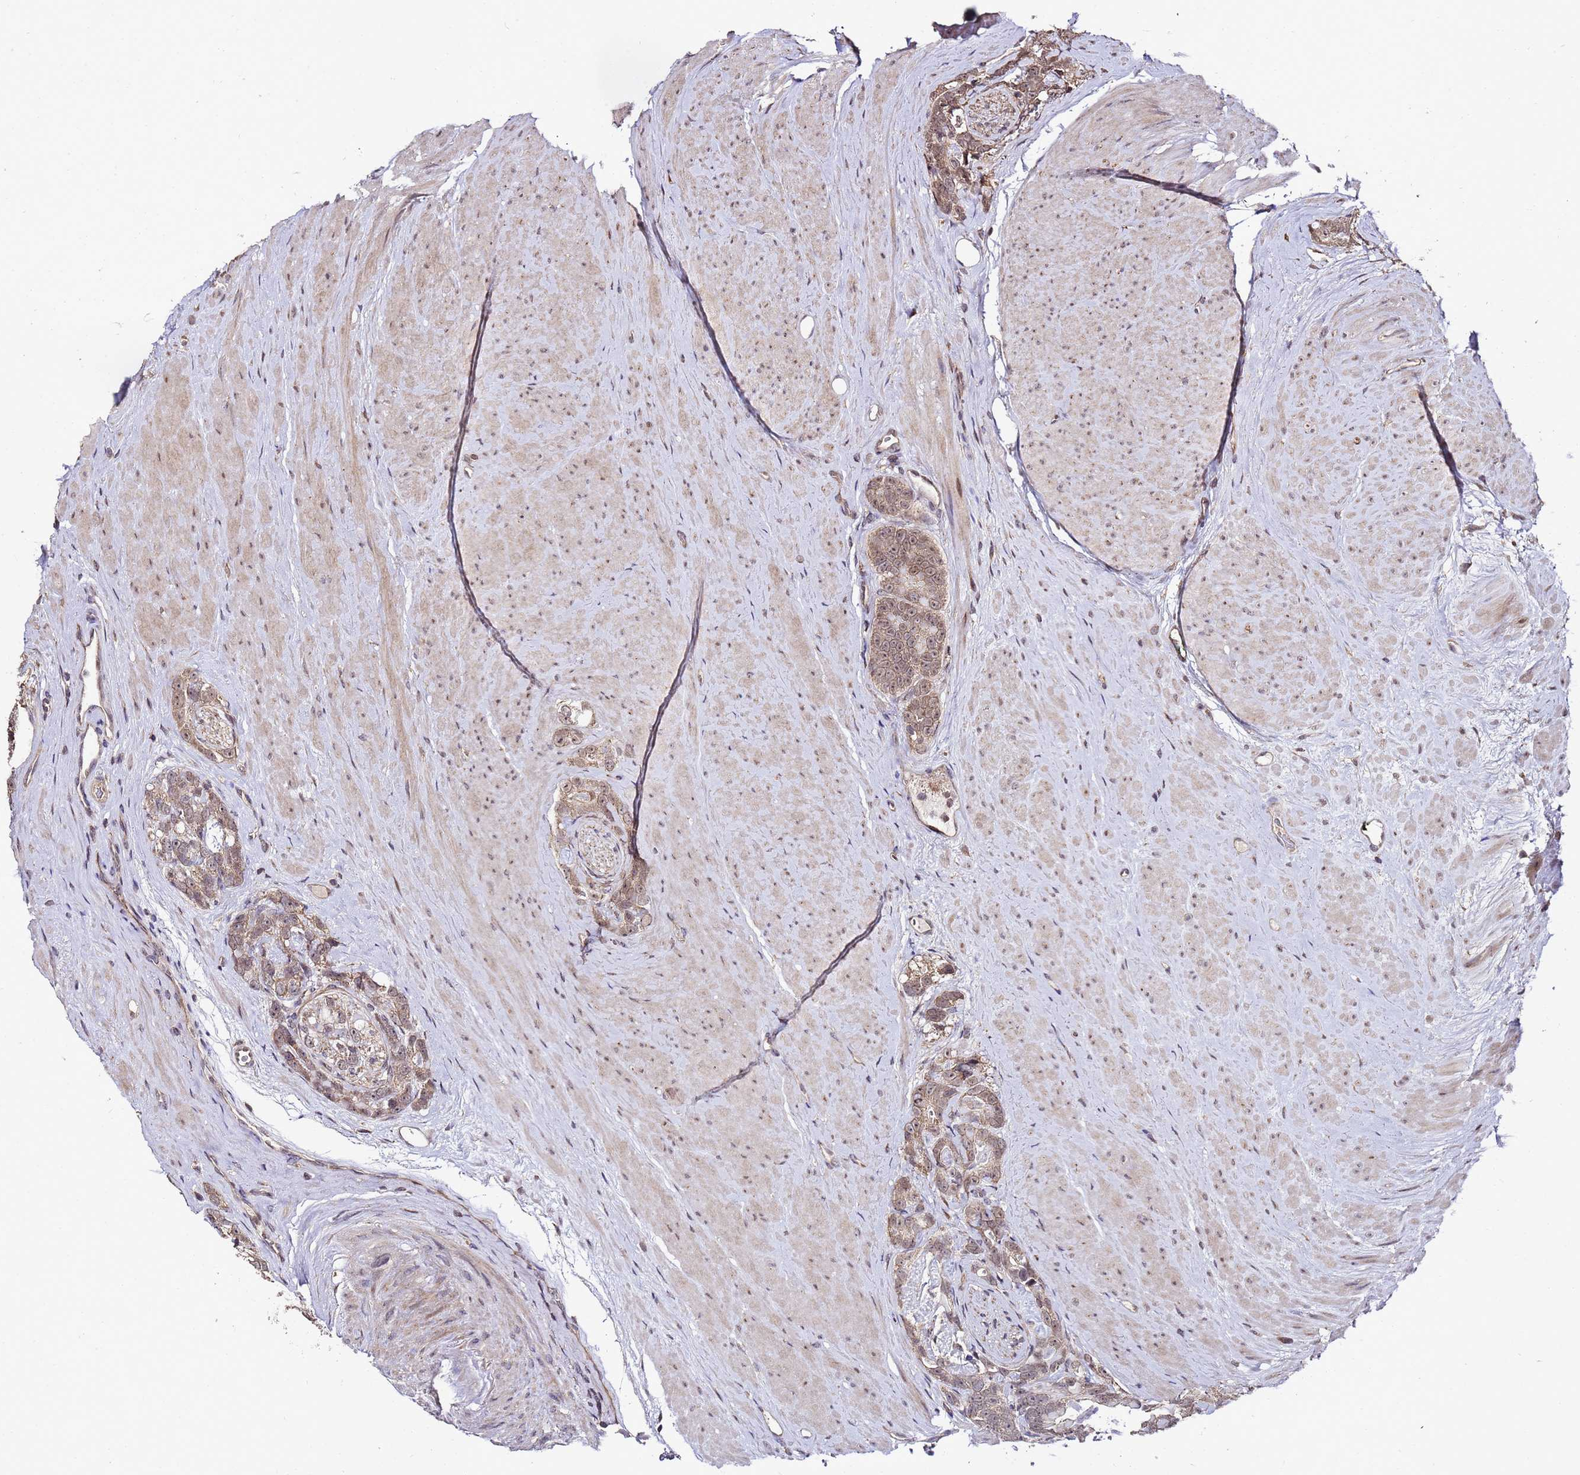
{"staining": {"intensity": "weak", "quantity": ">75%", "location": "cytoplasmic/membranous,nuclear"}, "tissue": "prostate cancer", "cell_type": "Tumor cells", "image_type": "cancer", "snomed": [{"axis": "morphology", "description": "Adenocarcinoma, High grade"}, {"axis": "topography", "description": "Prostate"}], "caption": "A high-resolution histopathology image shows immunohistochemistry staining of prostate high-grade adenocarcinoma, which shows weak cytoplasmic/membranous and nuclear staining in about >75% of tumor cells.", "gene": "PRODH", "patient": {"sex": "male", "age": 74}}